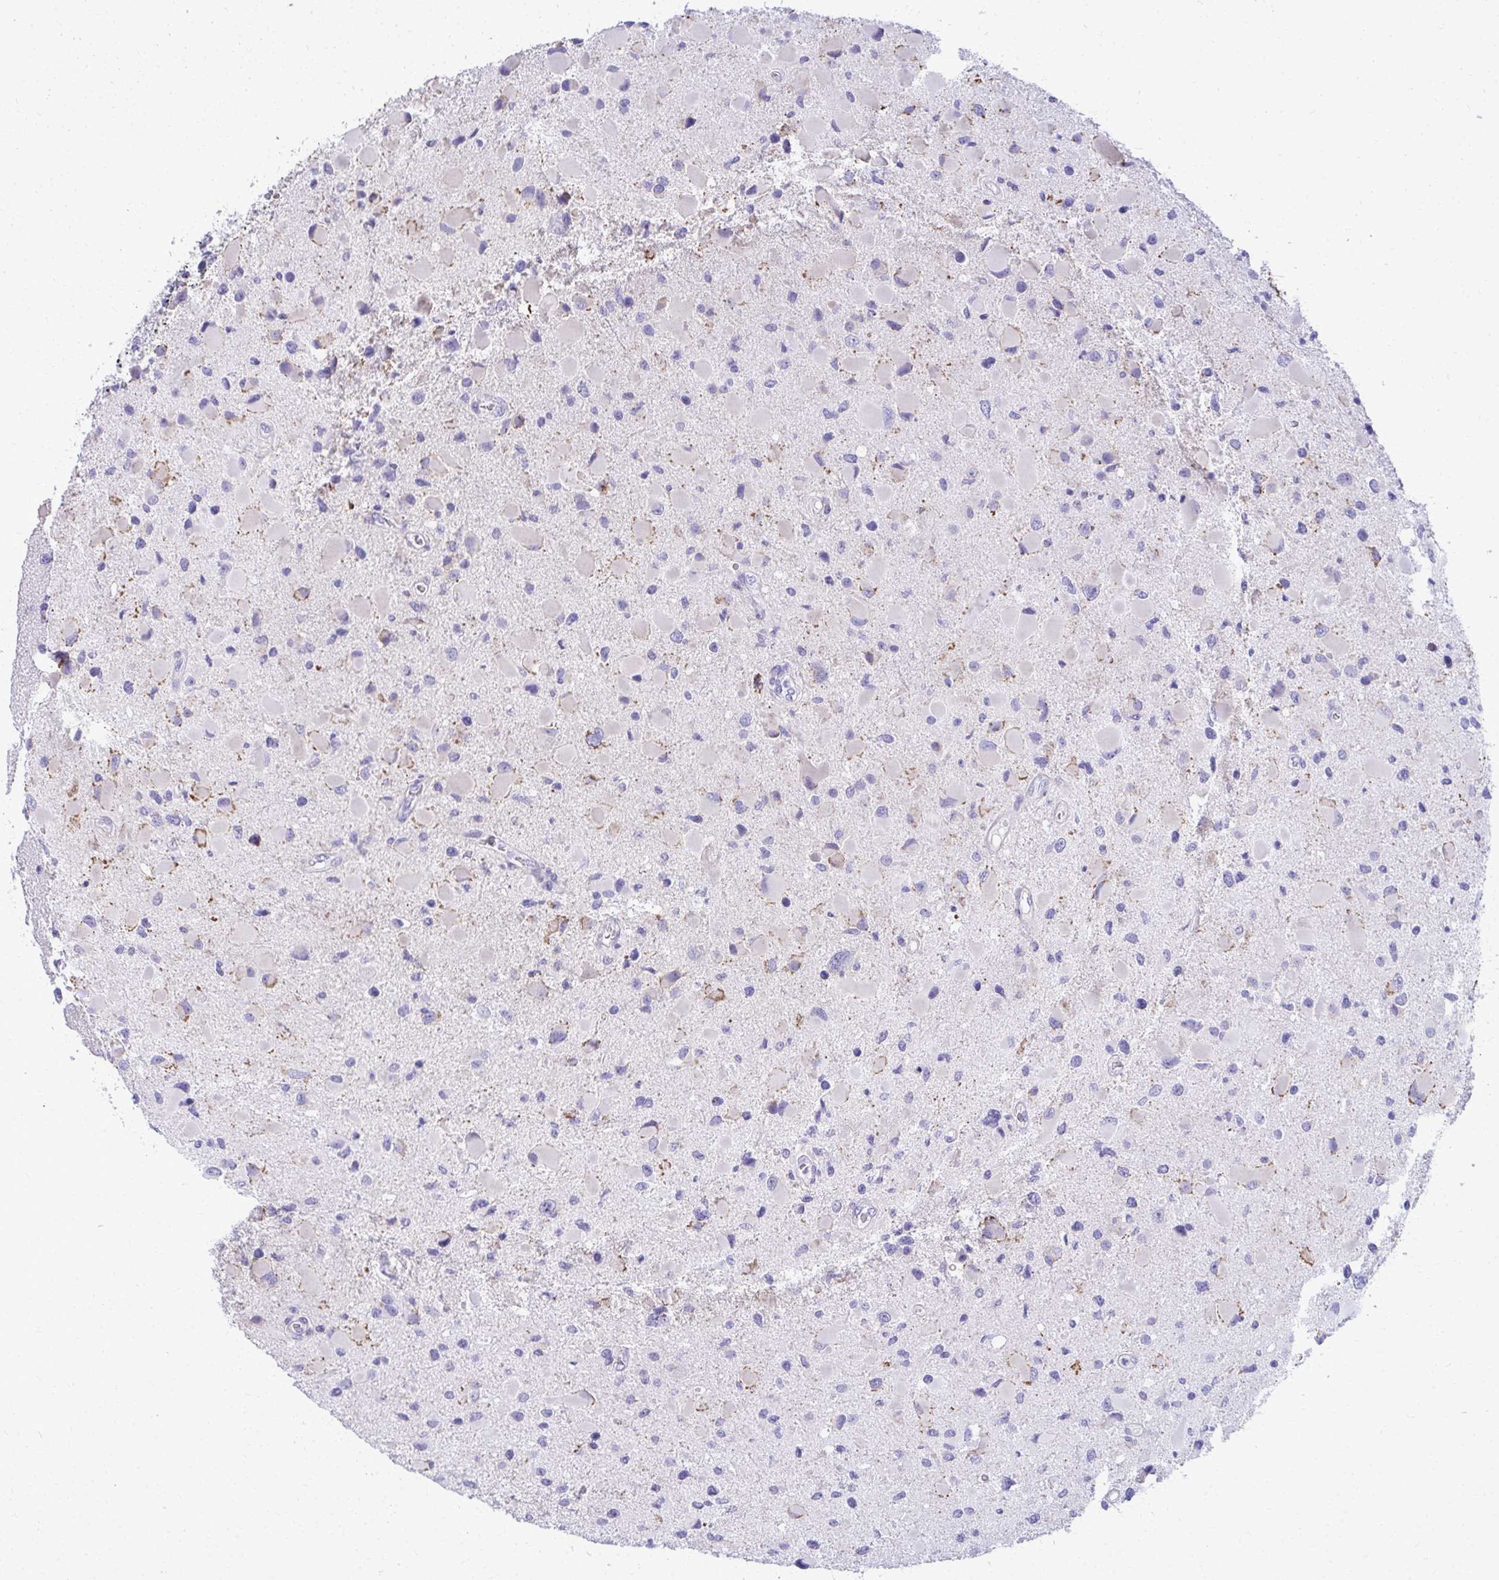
{"staining": {"intensity": "negative", "quantity": "none", "location": "none"}, "tissue": "glioma", "cell_type": "Tumor cells", "image_type": "cancer", "snomed": [{"axis": "morphology", "description": "Glioma, malignant, Low grade"}, {"axis": "topography", "description": "Brain"}], "caption": "Tumor cells are negative for brown protein staining in glioma.", "gene": "AIG1", "patient": {"sex": "female", "age": 32}}